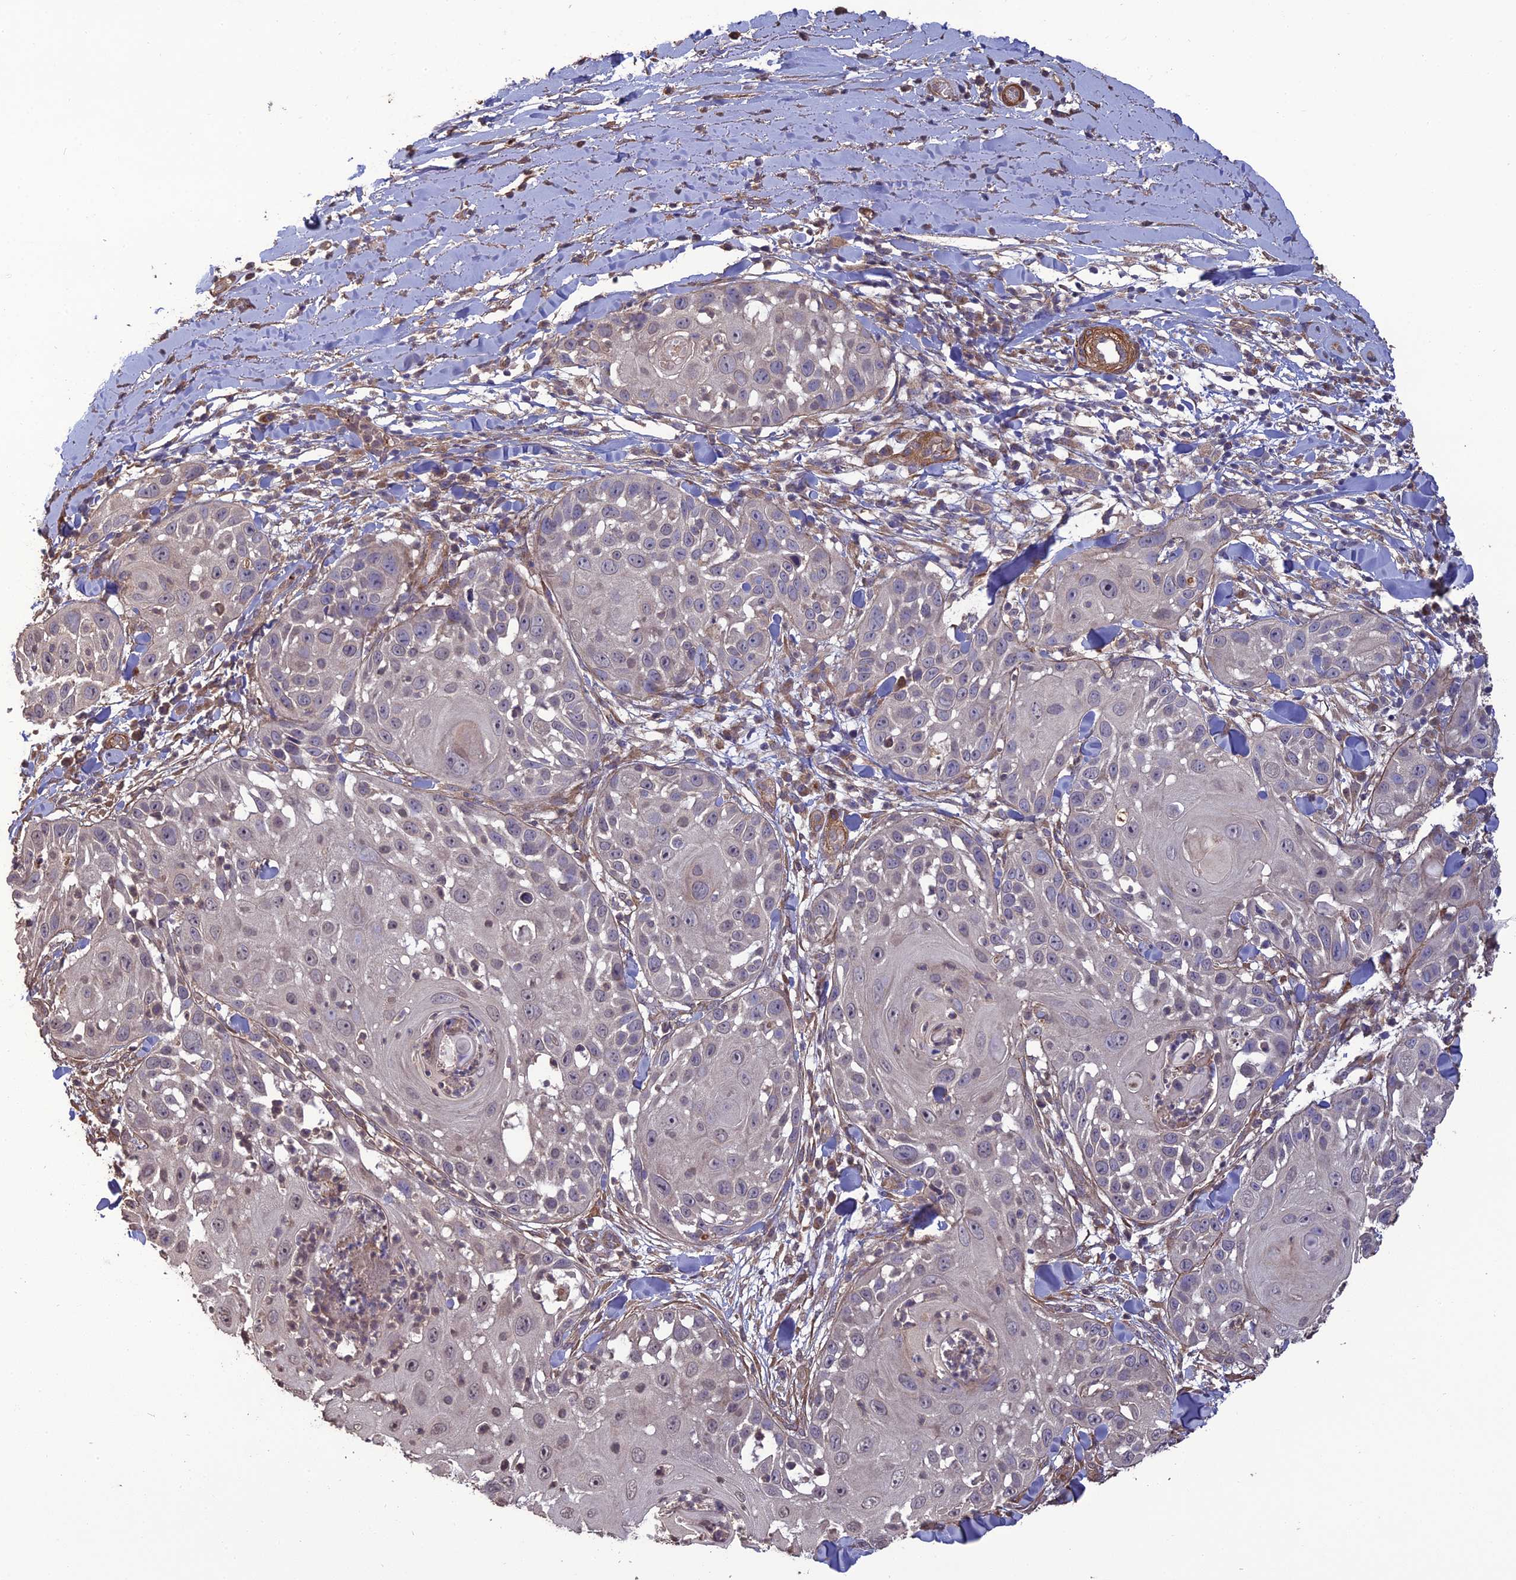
{"staining": {"intensity": "negative", "quantity": "none", "location": "none"}, "tissue": "skin cancer", "cell_type": "Tumor cells", "image_type": "cancer", "snomed": [{"axis": "morphology", "description": "Squamous cell carcinoma, NOS"}, {"axis": "topography", "description": "Skin"}], "caption": "An image of human skin cancer (squamous cell carcinoma) is negative for staining in tumor cells. (Stains: DAB immunohistochemistry (IHC) with hematoxylin counter stain, Microscopy: brightfield microscopy at high magnification).", "gene": "ATP6V0A2", "patient": {"sex": "female", "age": 44}}